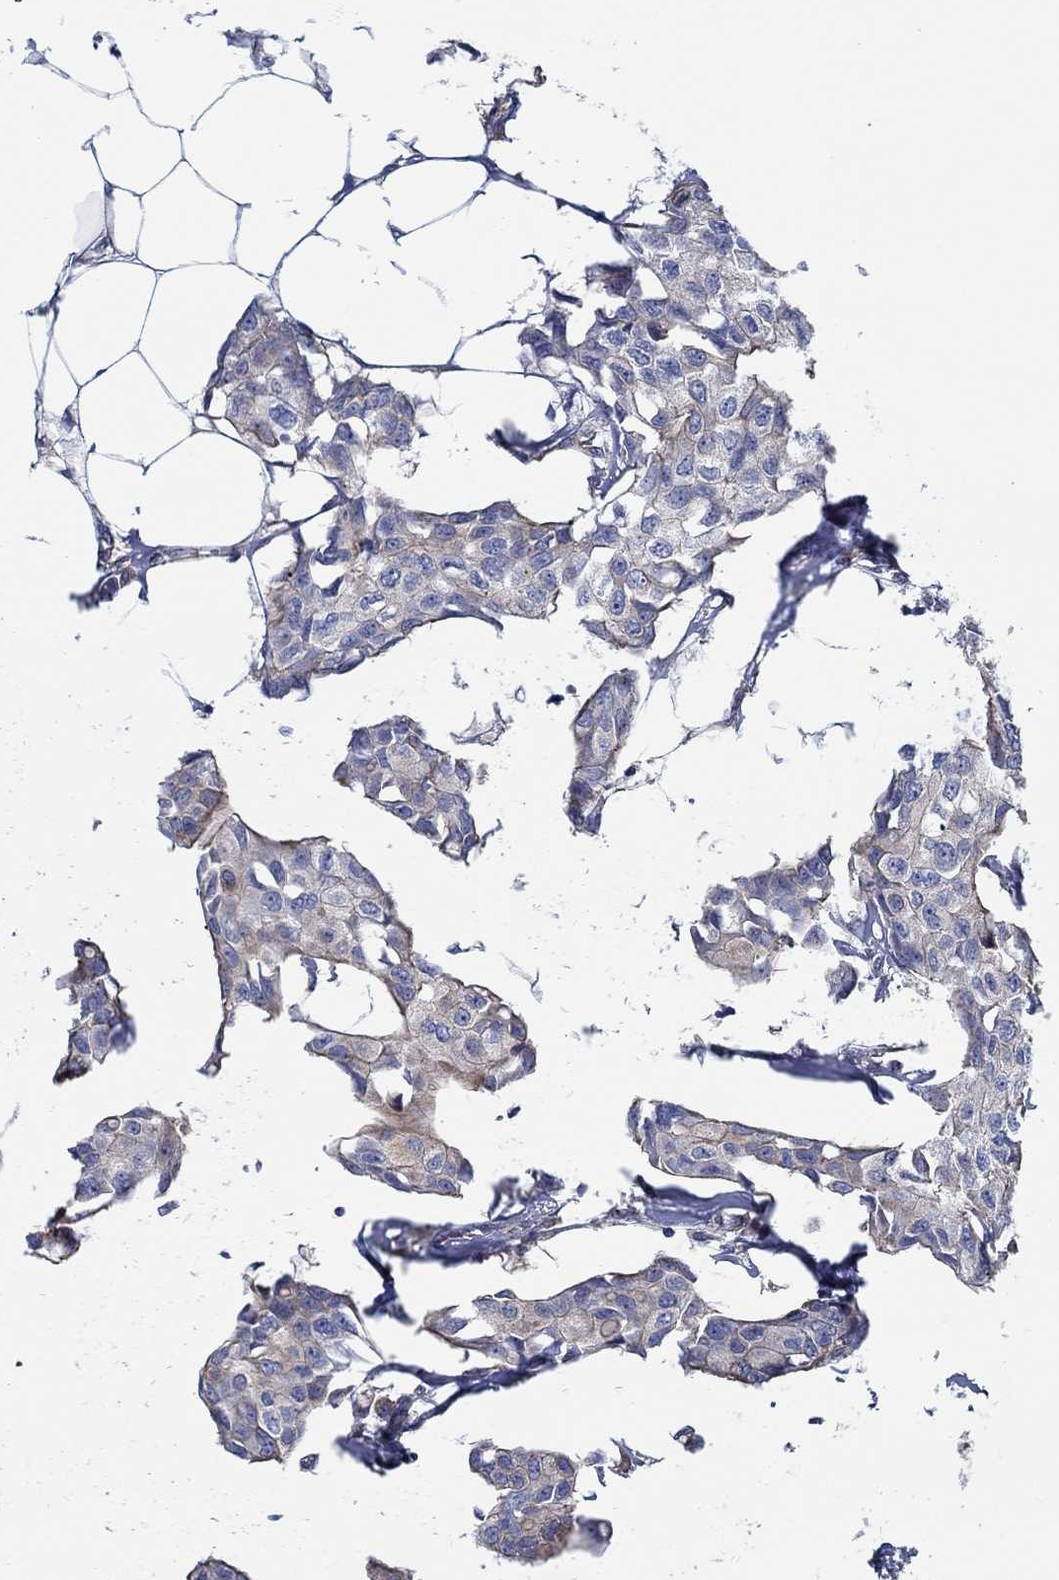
{"staining": {"intensity": "negative", "quantity": "none", "location": "none"}, "tissue": "breast cancer", "cell_type": "Tumor cells", "image_type": "cancer", "snomed": [{"axis": "morphology", "description": "Duct carcinoma"}, {"axis": "topography", "description": "Breast"}], "caption": "Immunohistochemical staining of human breast cancer (intraductal carcinoma) shows no significant expression in tumor cells.", "gene": "FMN1", "patient": {"sex": "female", "age": 80}}